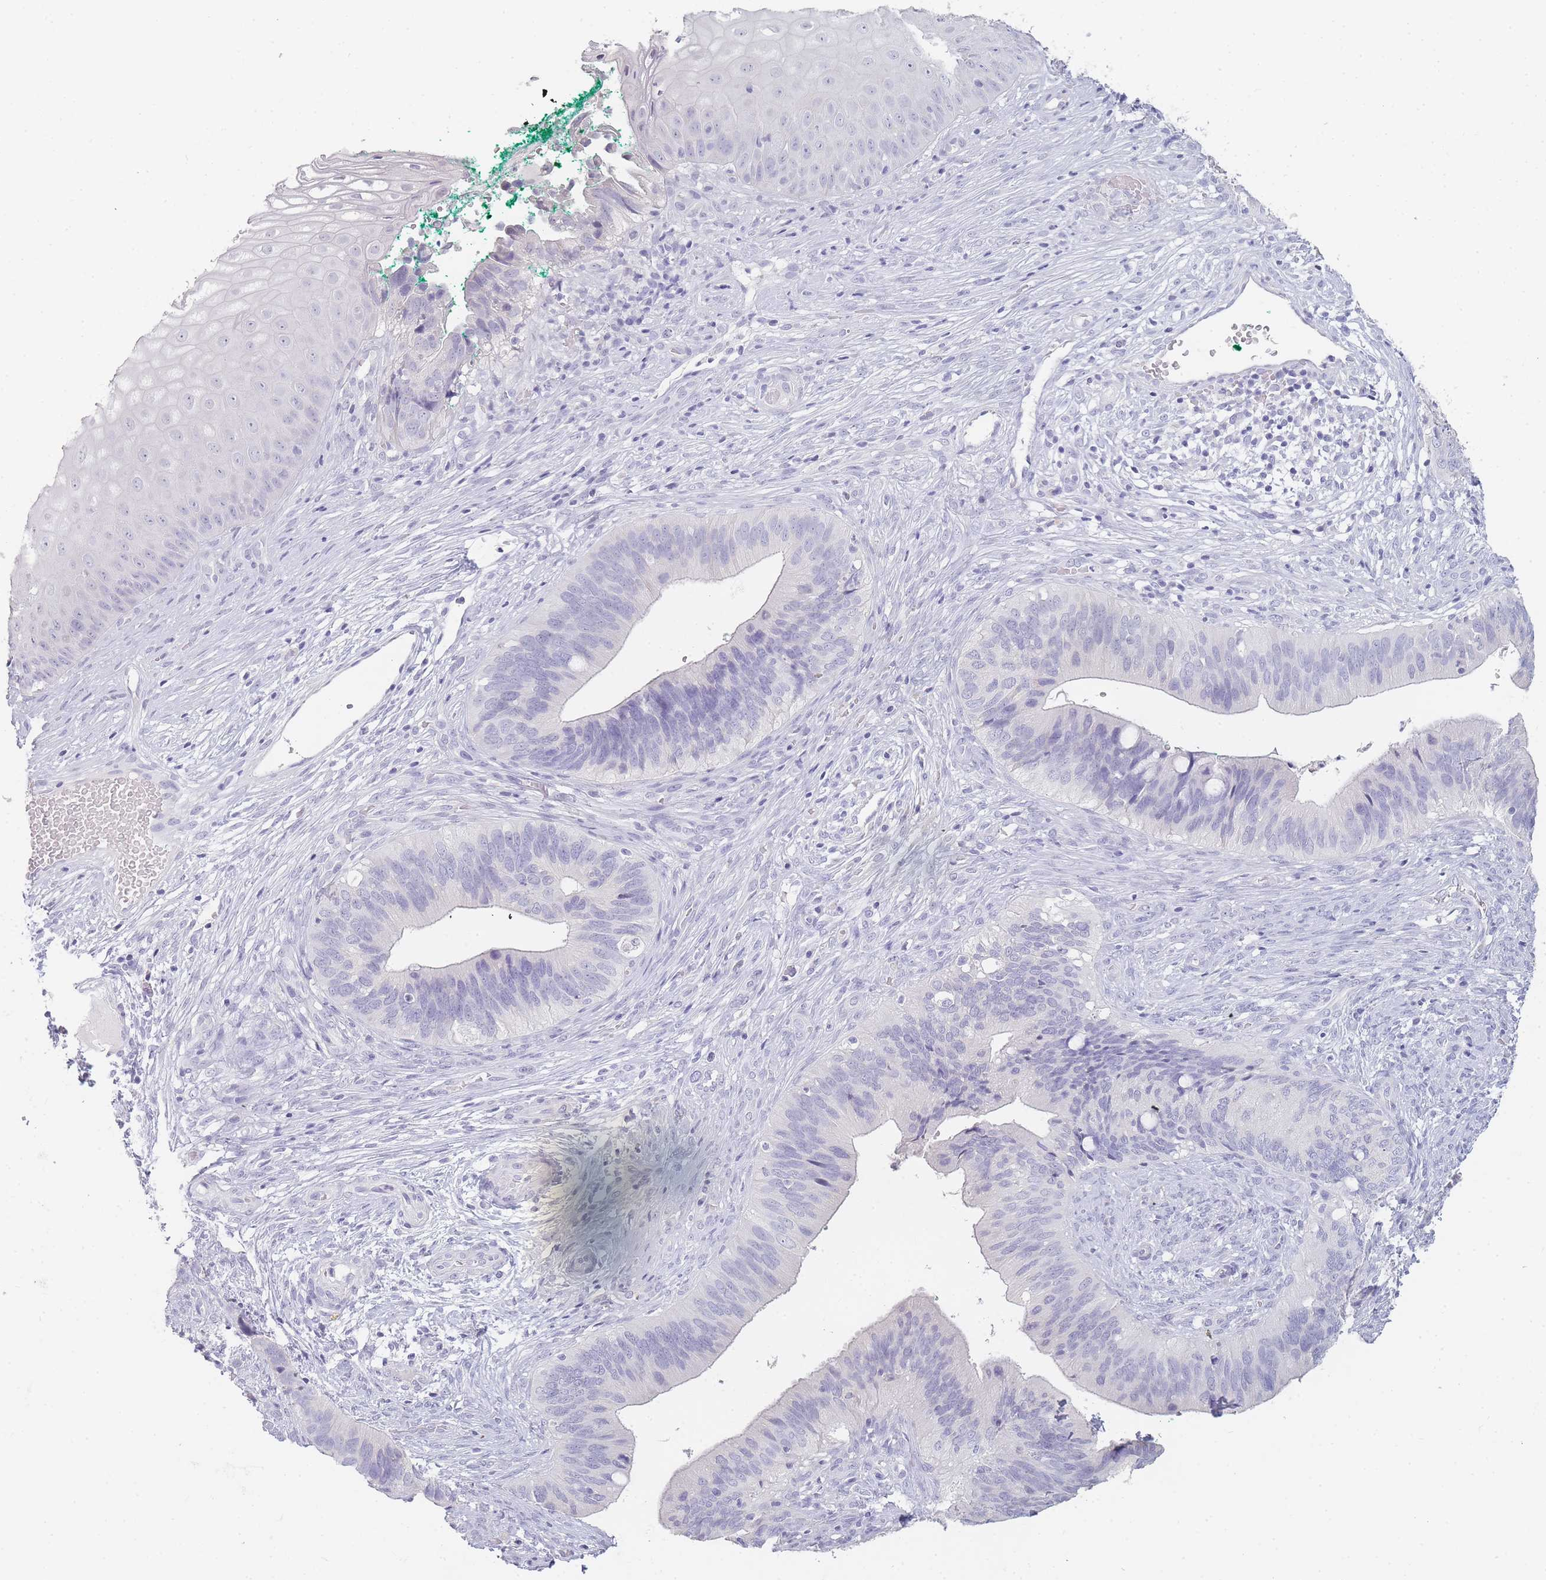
{"staining": {"intensity": "negative", "quantity": "none", "location": "none"}, "tissue": "cervical cancer", "cell_type": "Tumor cells", "image_type": "cancer", "snomed": [{"axis": "morphology", "description": "Adenocarcinoma, NOS"}, {"axis": "topography", "description": "Cervix"}], "caption": "High magnification brightfield microscopy of cervical cancer stained with DAB (3,3'-diaminobenzidine) (brown) and counterstained with hematoxylin (blue): tumor cells show no significant expression. (DAB (3,3'-diaminobenzidine) immunohistochemistry with hematoxylin counter stain).", "gene": "INS", "patient": {"sex": "female", "age": 42}}